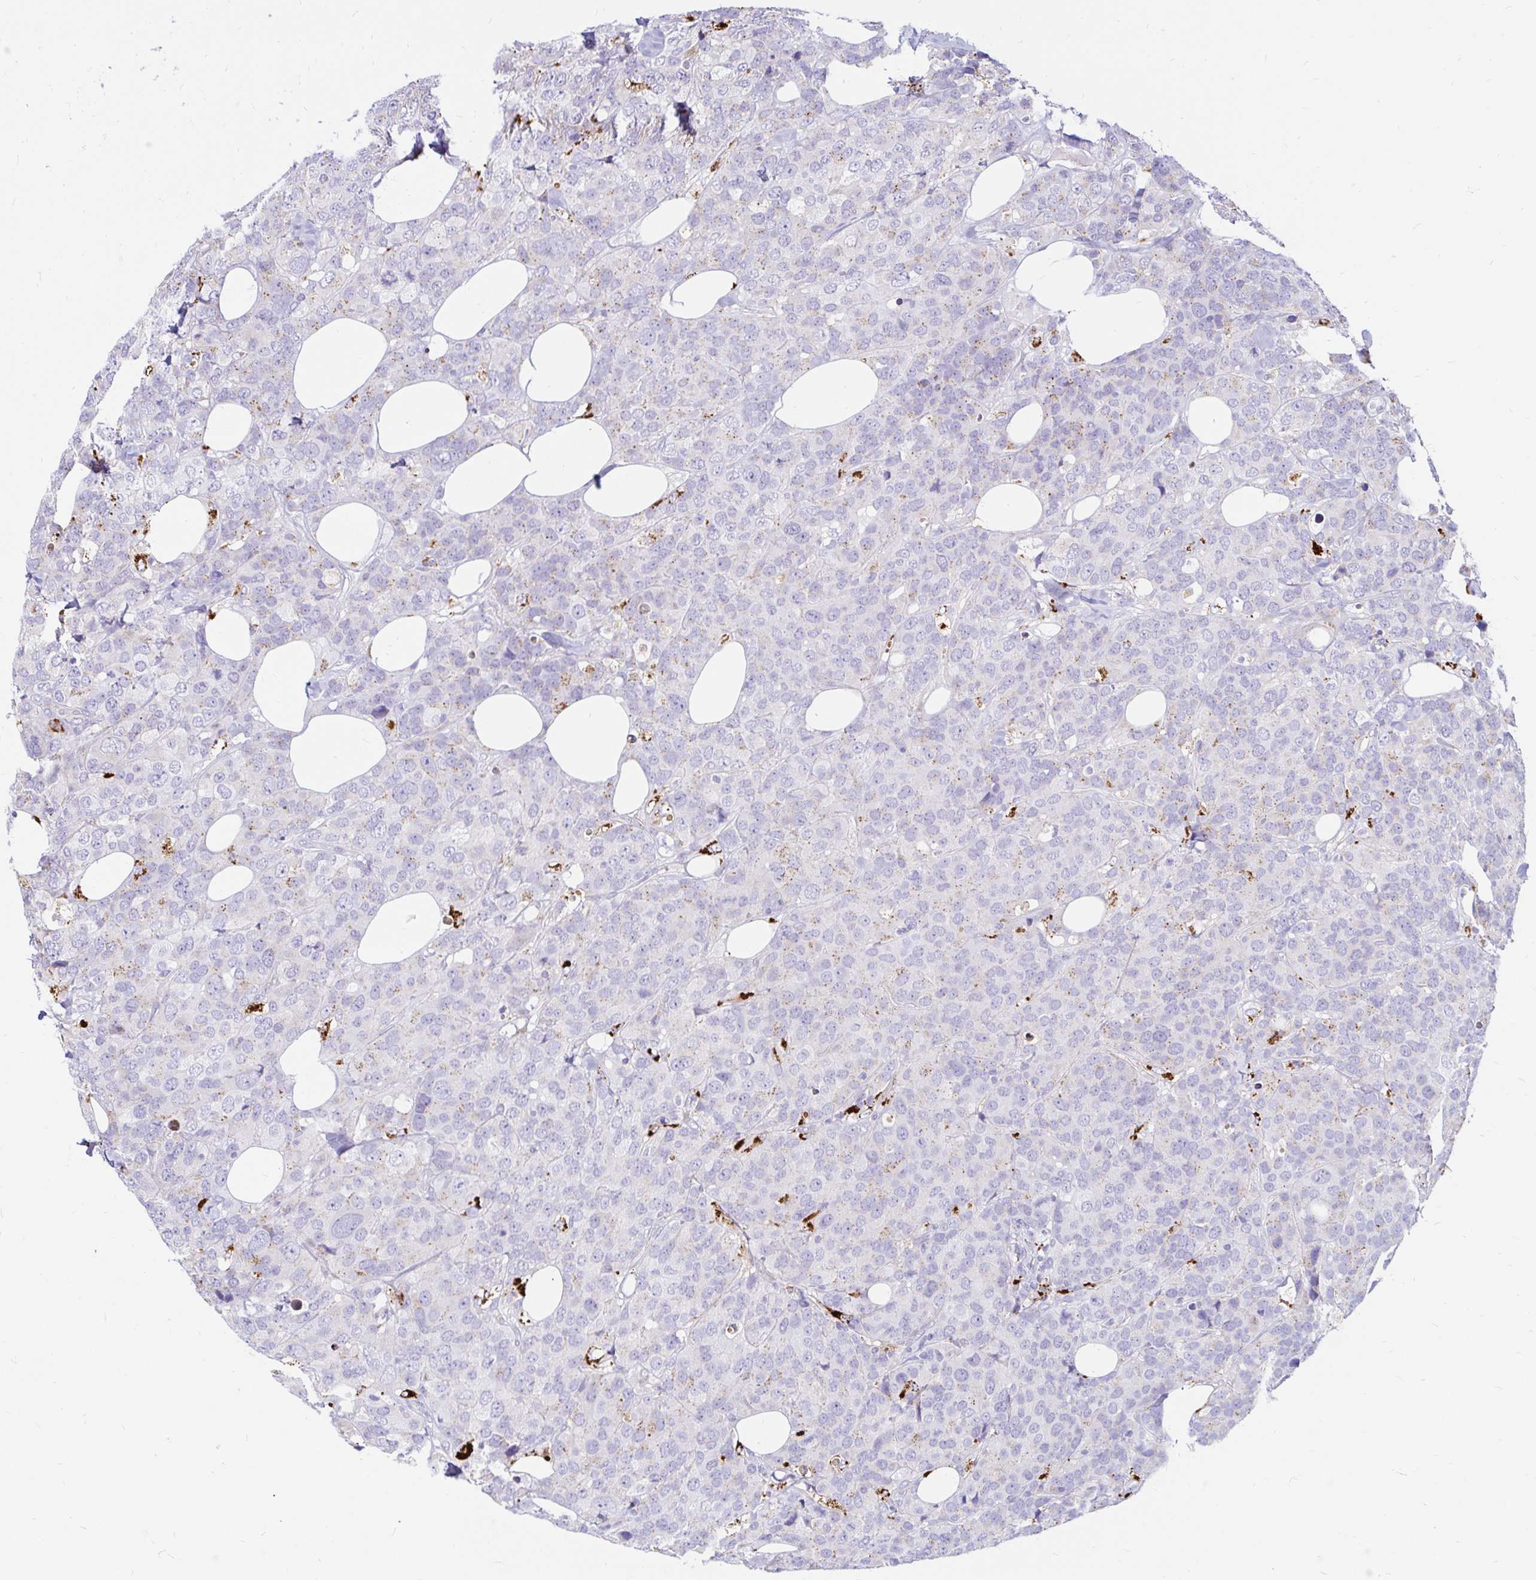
{"staining": {"intensity": "negative", "quantity": "none", "location": "none"}, "tissue": "breast cancer", "cell_type": "Tumor cells", "image_type": "cancer", "snomed": [{"axis": "morphology", "description": "Lobular carcinoma"}, {"axis": "topography", "description": "Breast"}], "caption": "Immunohistochemical staining of human lobular carcinoma (breast) displays no significant staining in tumor cells.", "gene": "FUCA1", "patient": {"sex": "female", "age": 59}}